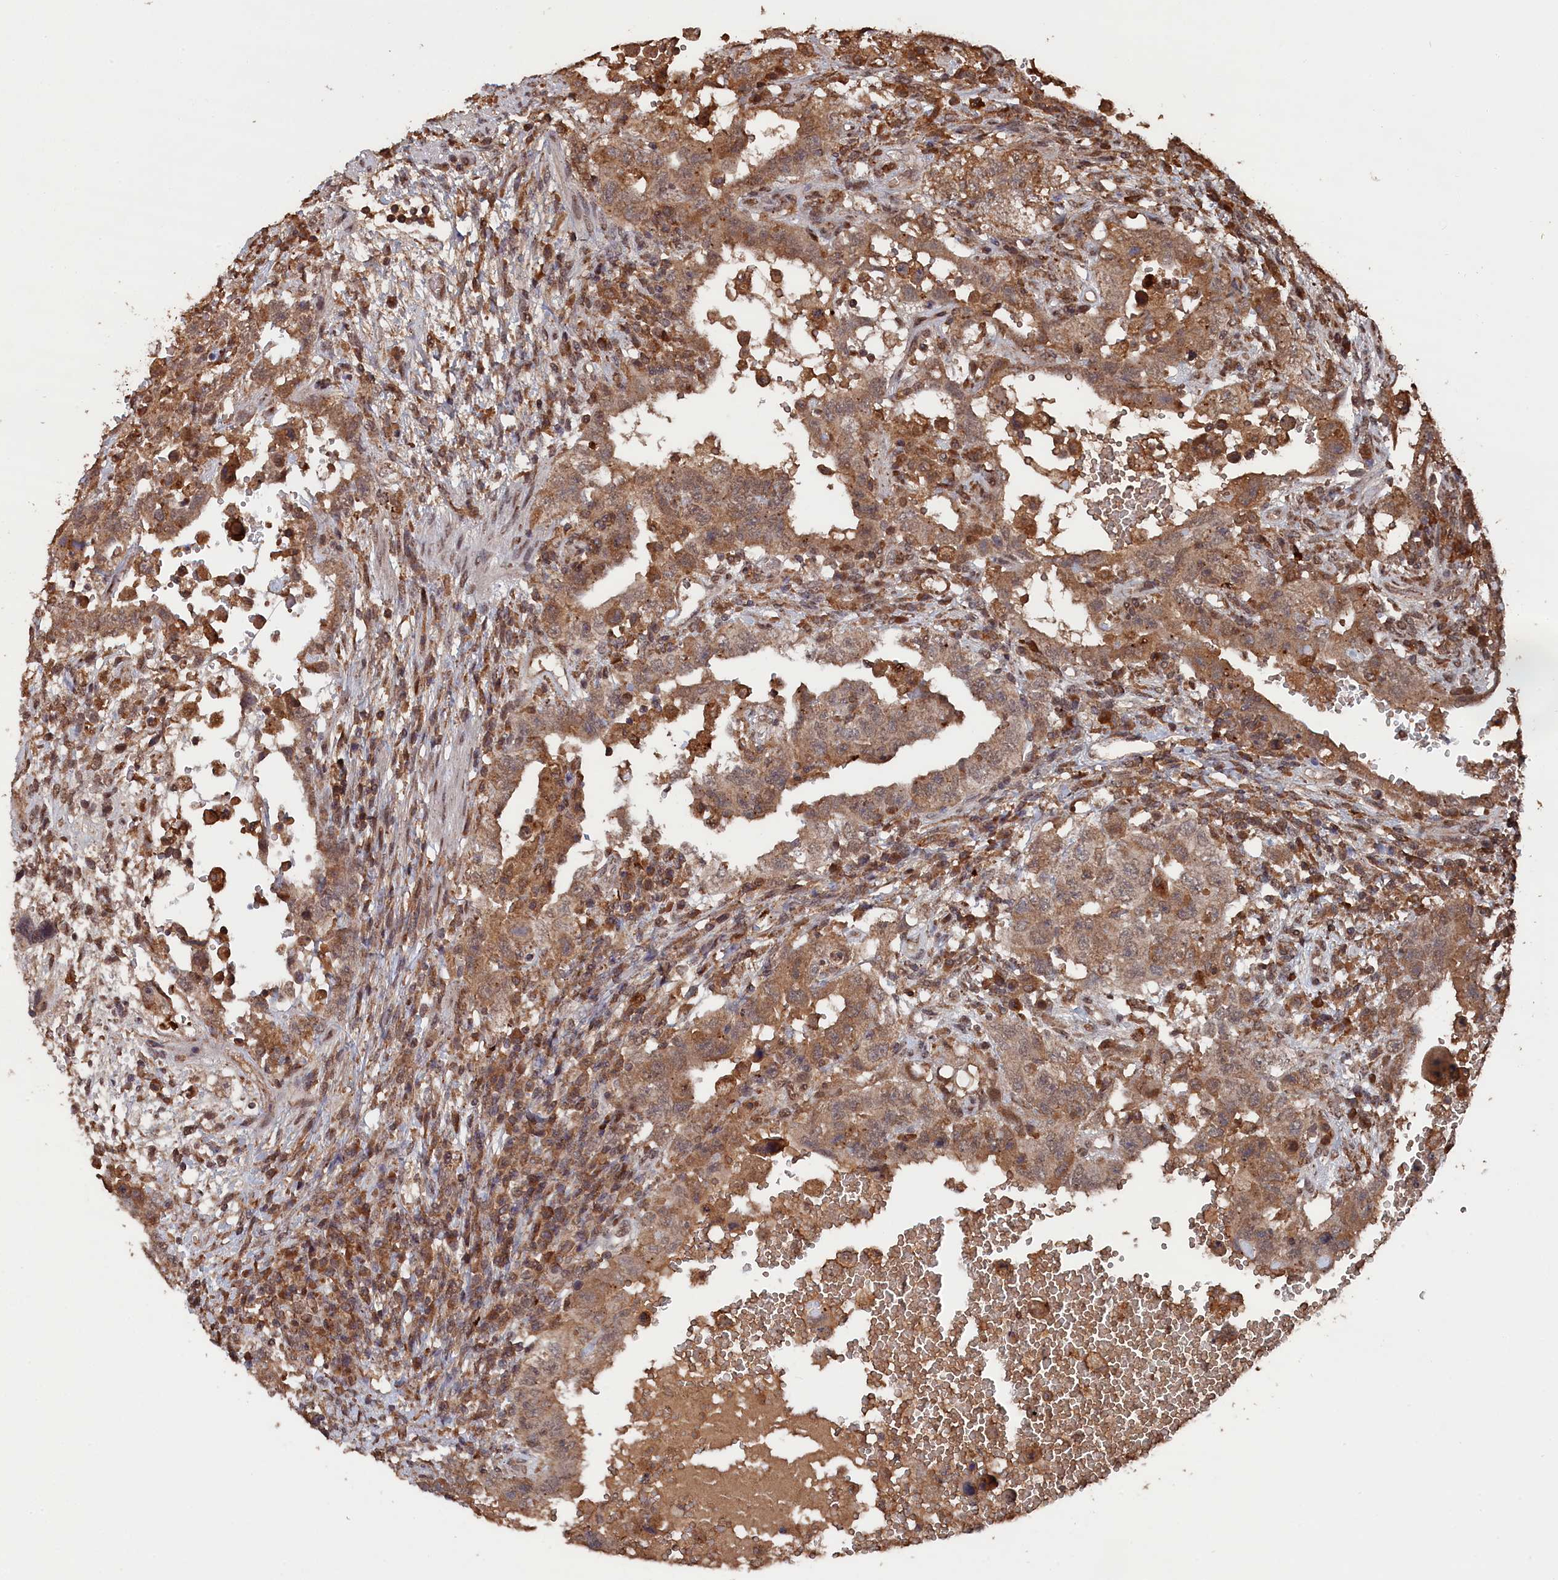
{"staining": {"intensity": "moderate", "quantity": ">75%", "location": "cytoplasmic/membranous"}, "tissue": "testis cancer", "cell_type": "Tumor cells", "image_type": "cancer", "snomed": [{"axis": "morphology", "description": "Carcinoma, Embryonal, NOS"}, {"axis": "topography", "description": "Testis"}], "caption": "Testis cancer stained with immunohistochemistry (IHC) demonstrates moderate cytoplasmic/membranous staining in about >75% of tumor cells. (brown staining indicates protein expression, while blue staining denotes nuclei).", "gene": "CEACAM21", "patient": {"sex": "male", "age": 26}}